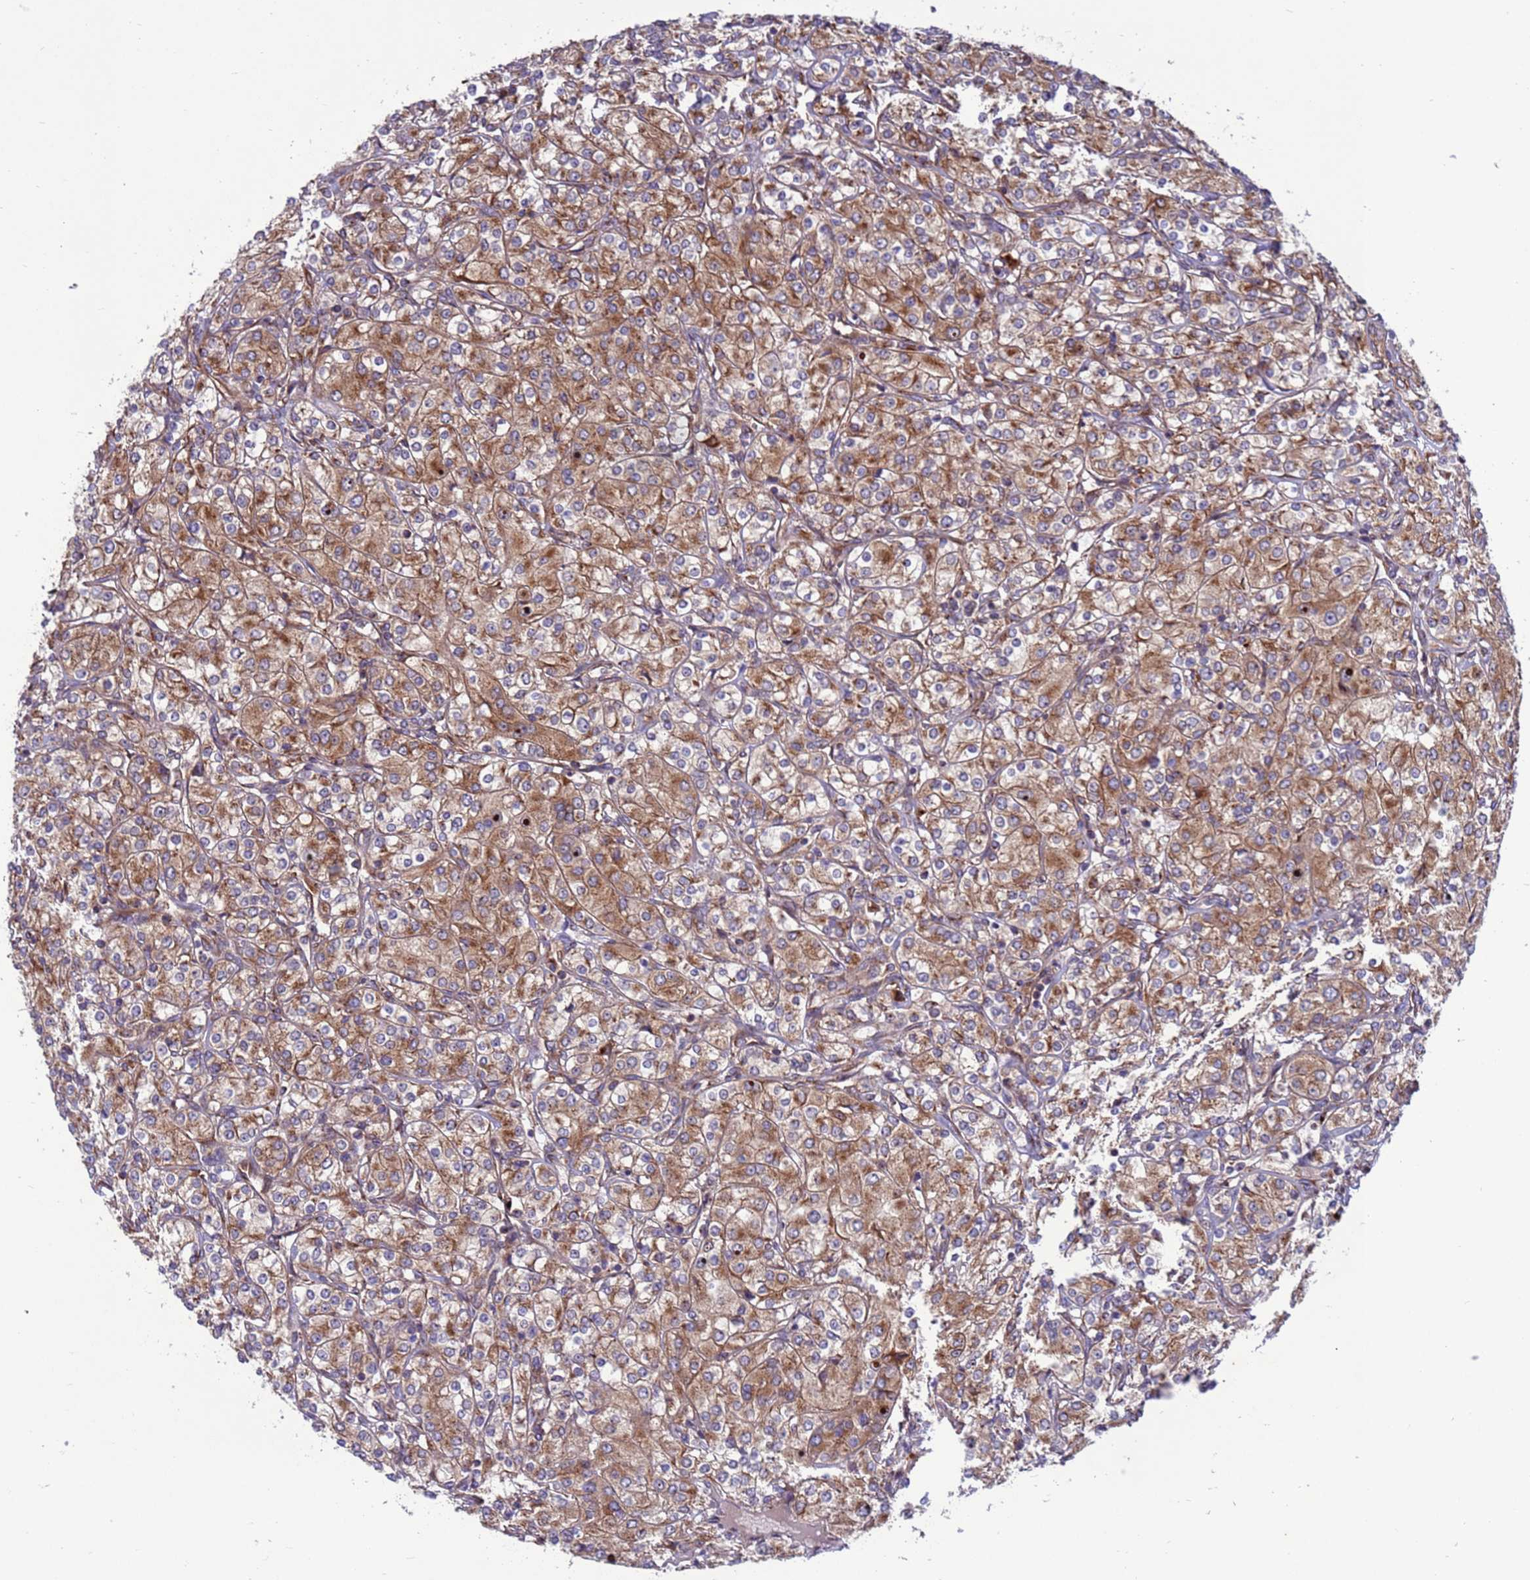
{"staining": {"intensity": "moderate", "quantity": ">75%", "location": "cytoplasmic/membranous"}, "tissue": "renal cancer", "cell_type": "Tumor cells", "image_type": "cancer", "snomed": [{"axis": "morphology", "description": "Adenocarcinoma, NOS"}, {"axis": "topography", "description": "Kidney"}], "caption": "This image demonstrates renal adenocarcinoma stained with immunohistochemistry (IHC) to label a protein in brown. The cytoplasmic/membranous of tumor cells show moderate positivity for the protein. Nuclei are counter-stained blue.", "gene": "ZC3HAV1", "patient": {"sex": "male", "age": 77}}